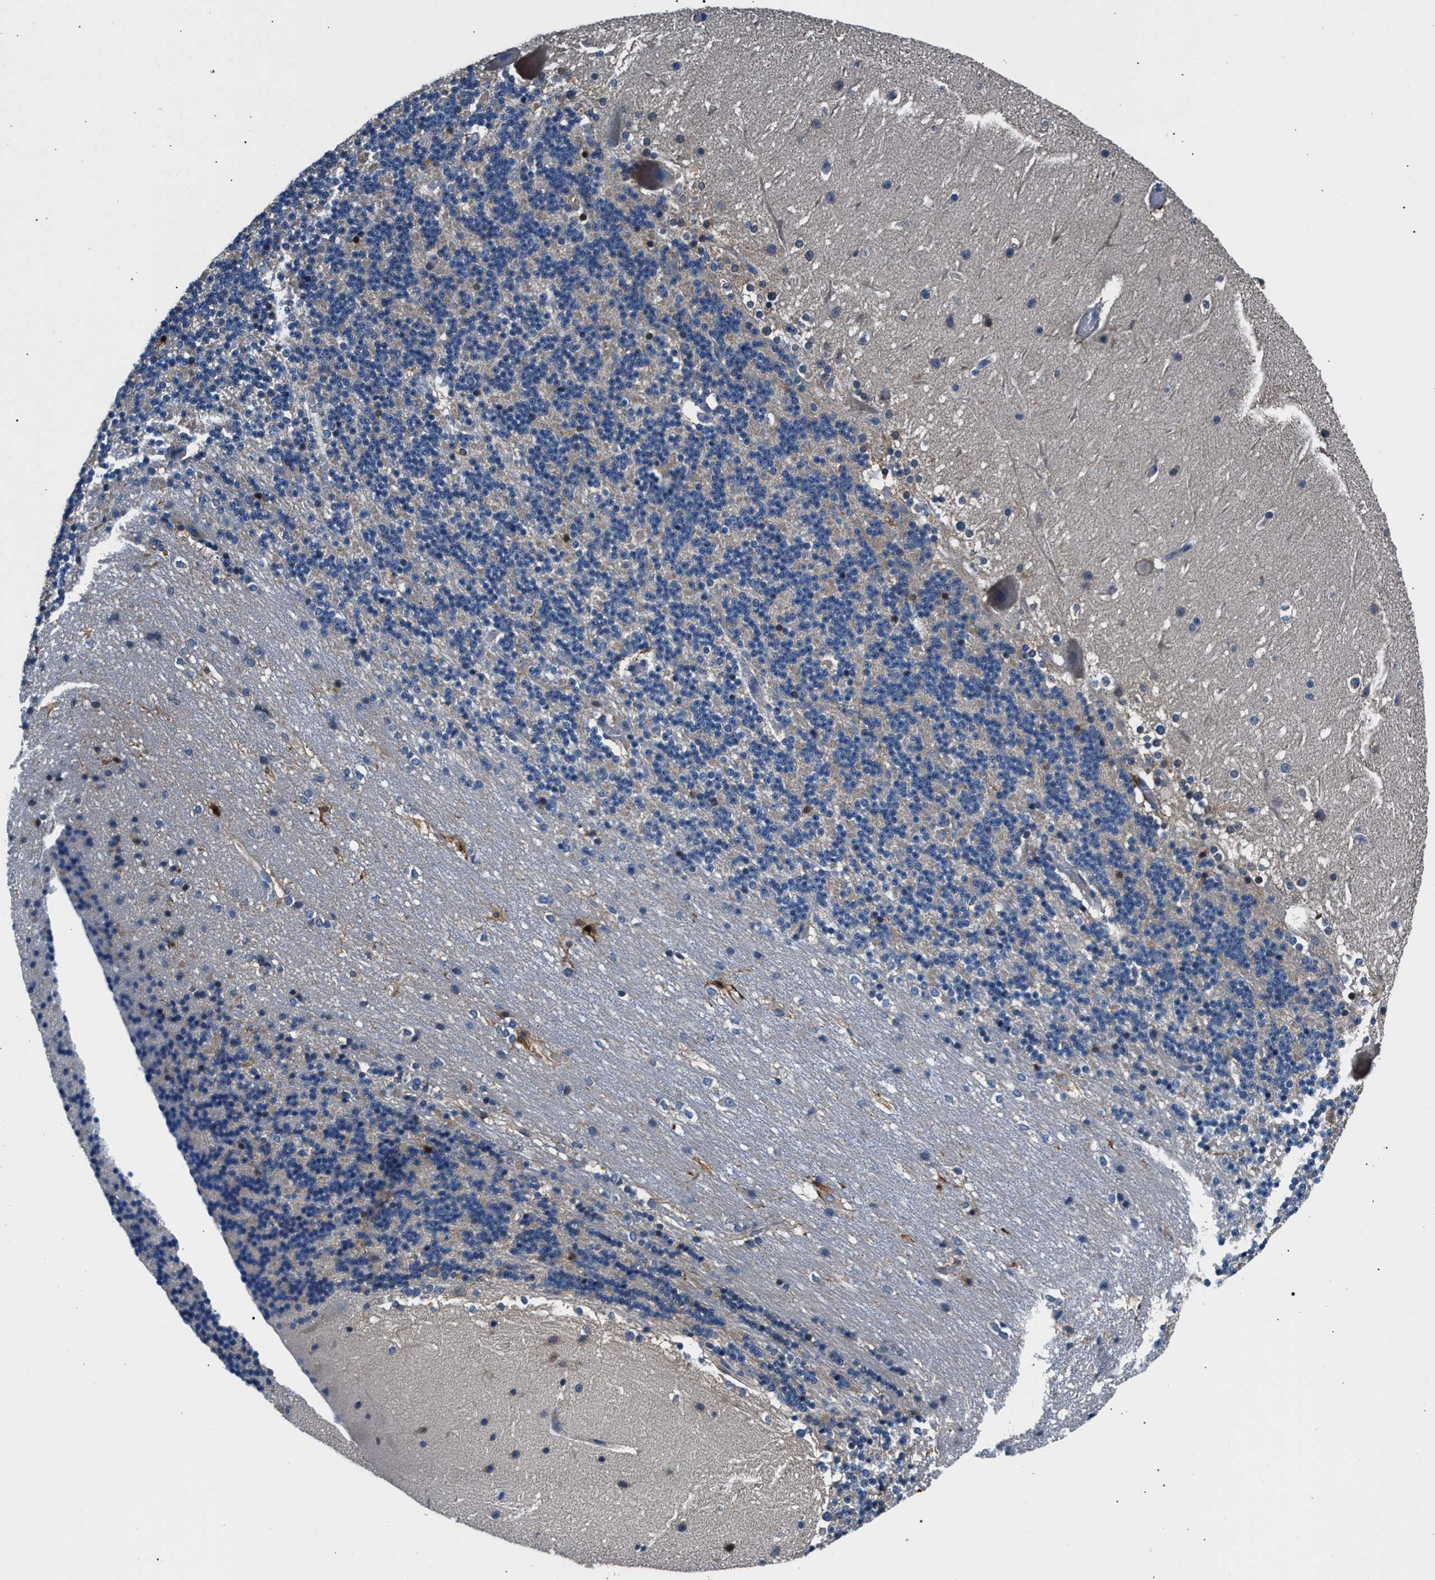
{"staining": {"intensity": "weak", "quantity": "<25%", "location": "cytoplasmic/membranous"}, "tissue": "cerebellum", "cell_type": "Cells in granular layer", "image_type": "normal", "snomed": [{"axis": "morphology", "description": "Normal tissue, NOS"}, {"axis": "topography", "description": "Cerebellum"}], "caption": "IHC of benign cerebellum shows no staining in cells in granular layer.", "gene": "CDRT4", "patient": {"sex": "female", "age": 19}}